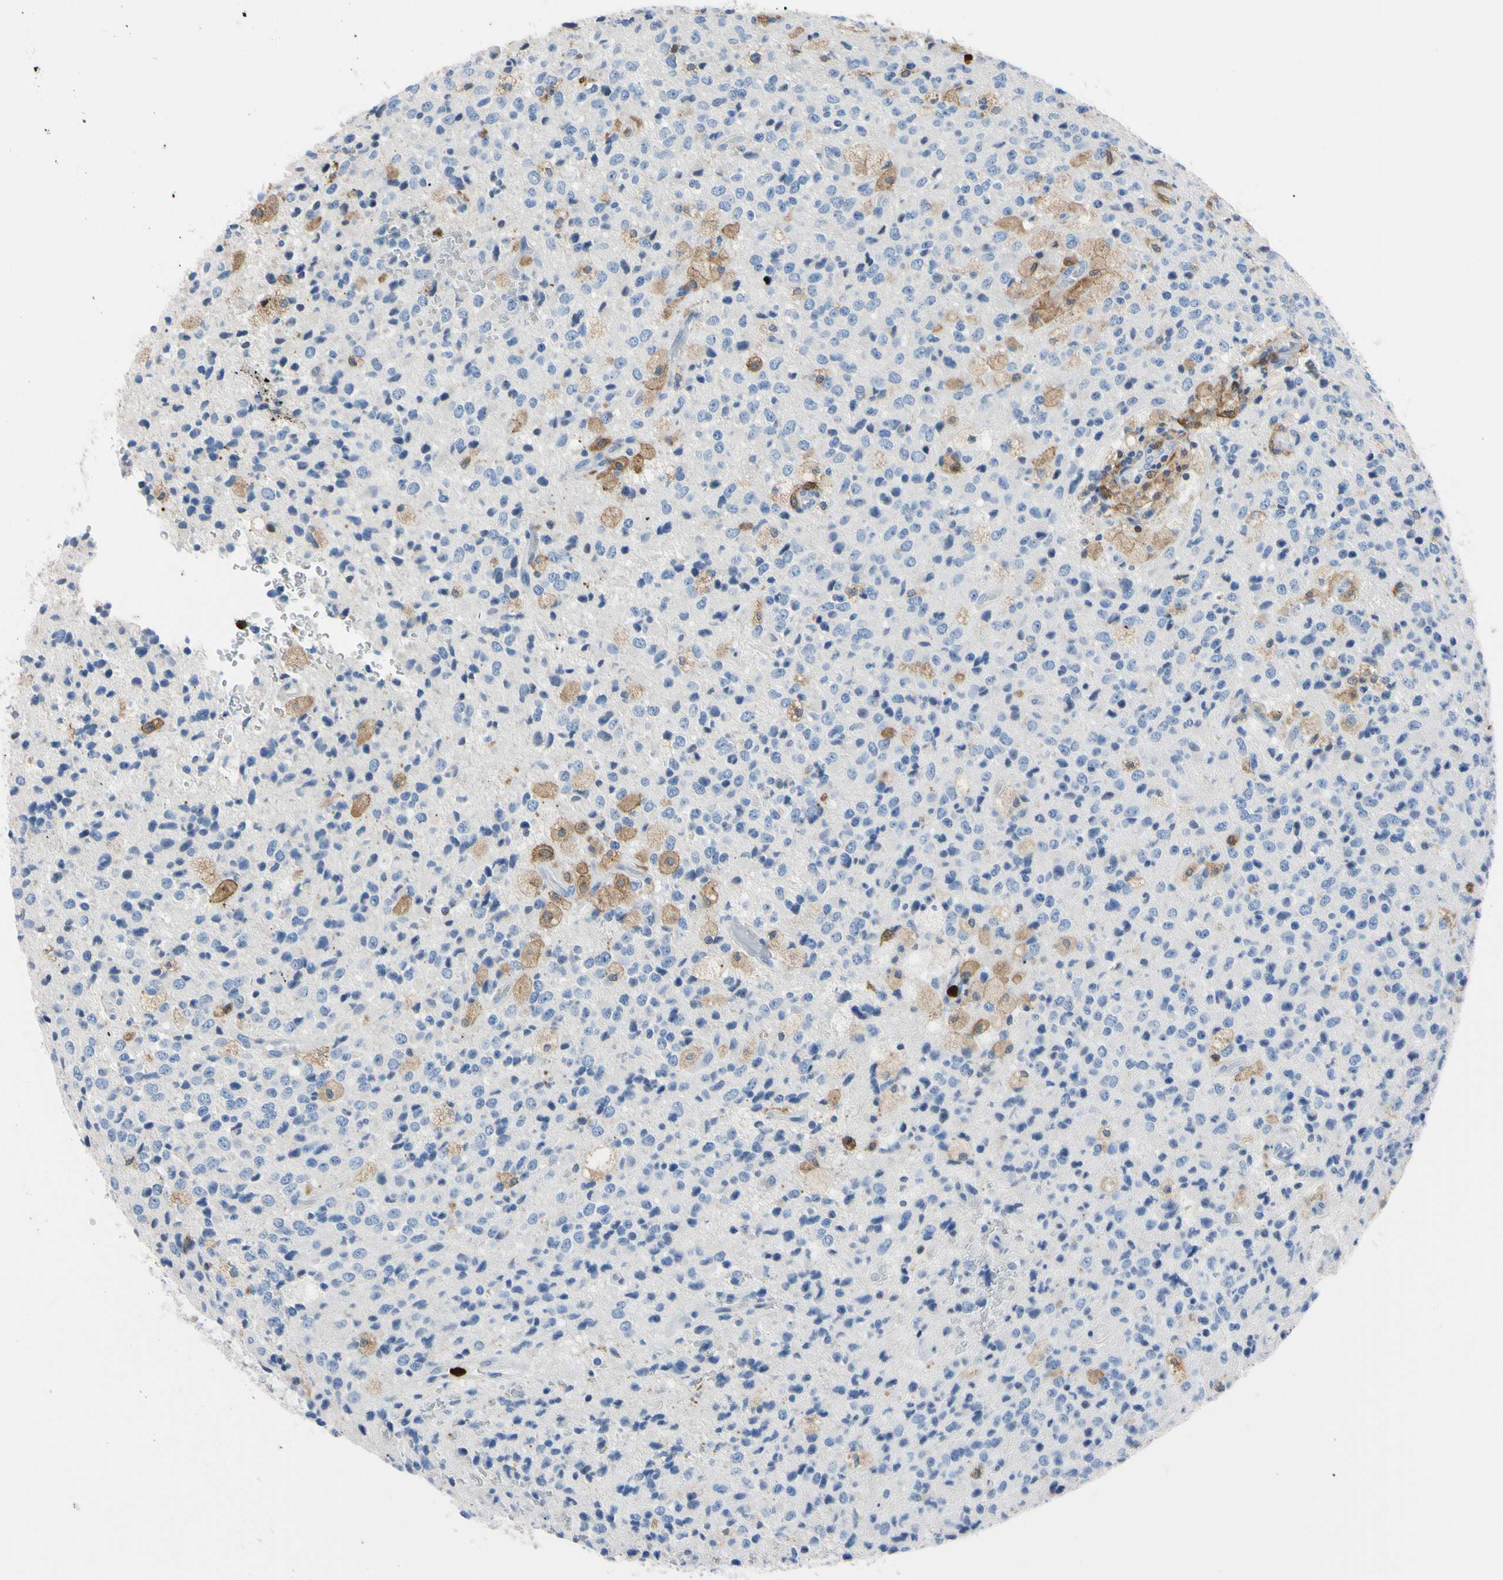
{"staining": {"intensity": "negative", "quantity": "none", "location": "none"}, "tissue": "glioma", "cell_type": "Tumor cells", "image_type": "cancer", "snomed": [{"axis": "morphology", "description": "Glioma, malignant, High grade"}, {"axis": "topography", "description": "pancreas cauda"}], "caption": "An IHC micrograph of glioma is shown. There is no staining in tumor cells of glioma.", "gene": "NCF4", "patient": {"sex": "male", "age": 60}}